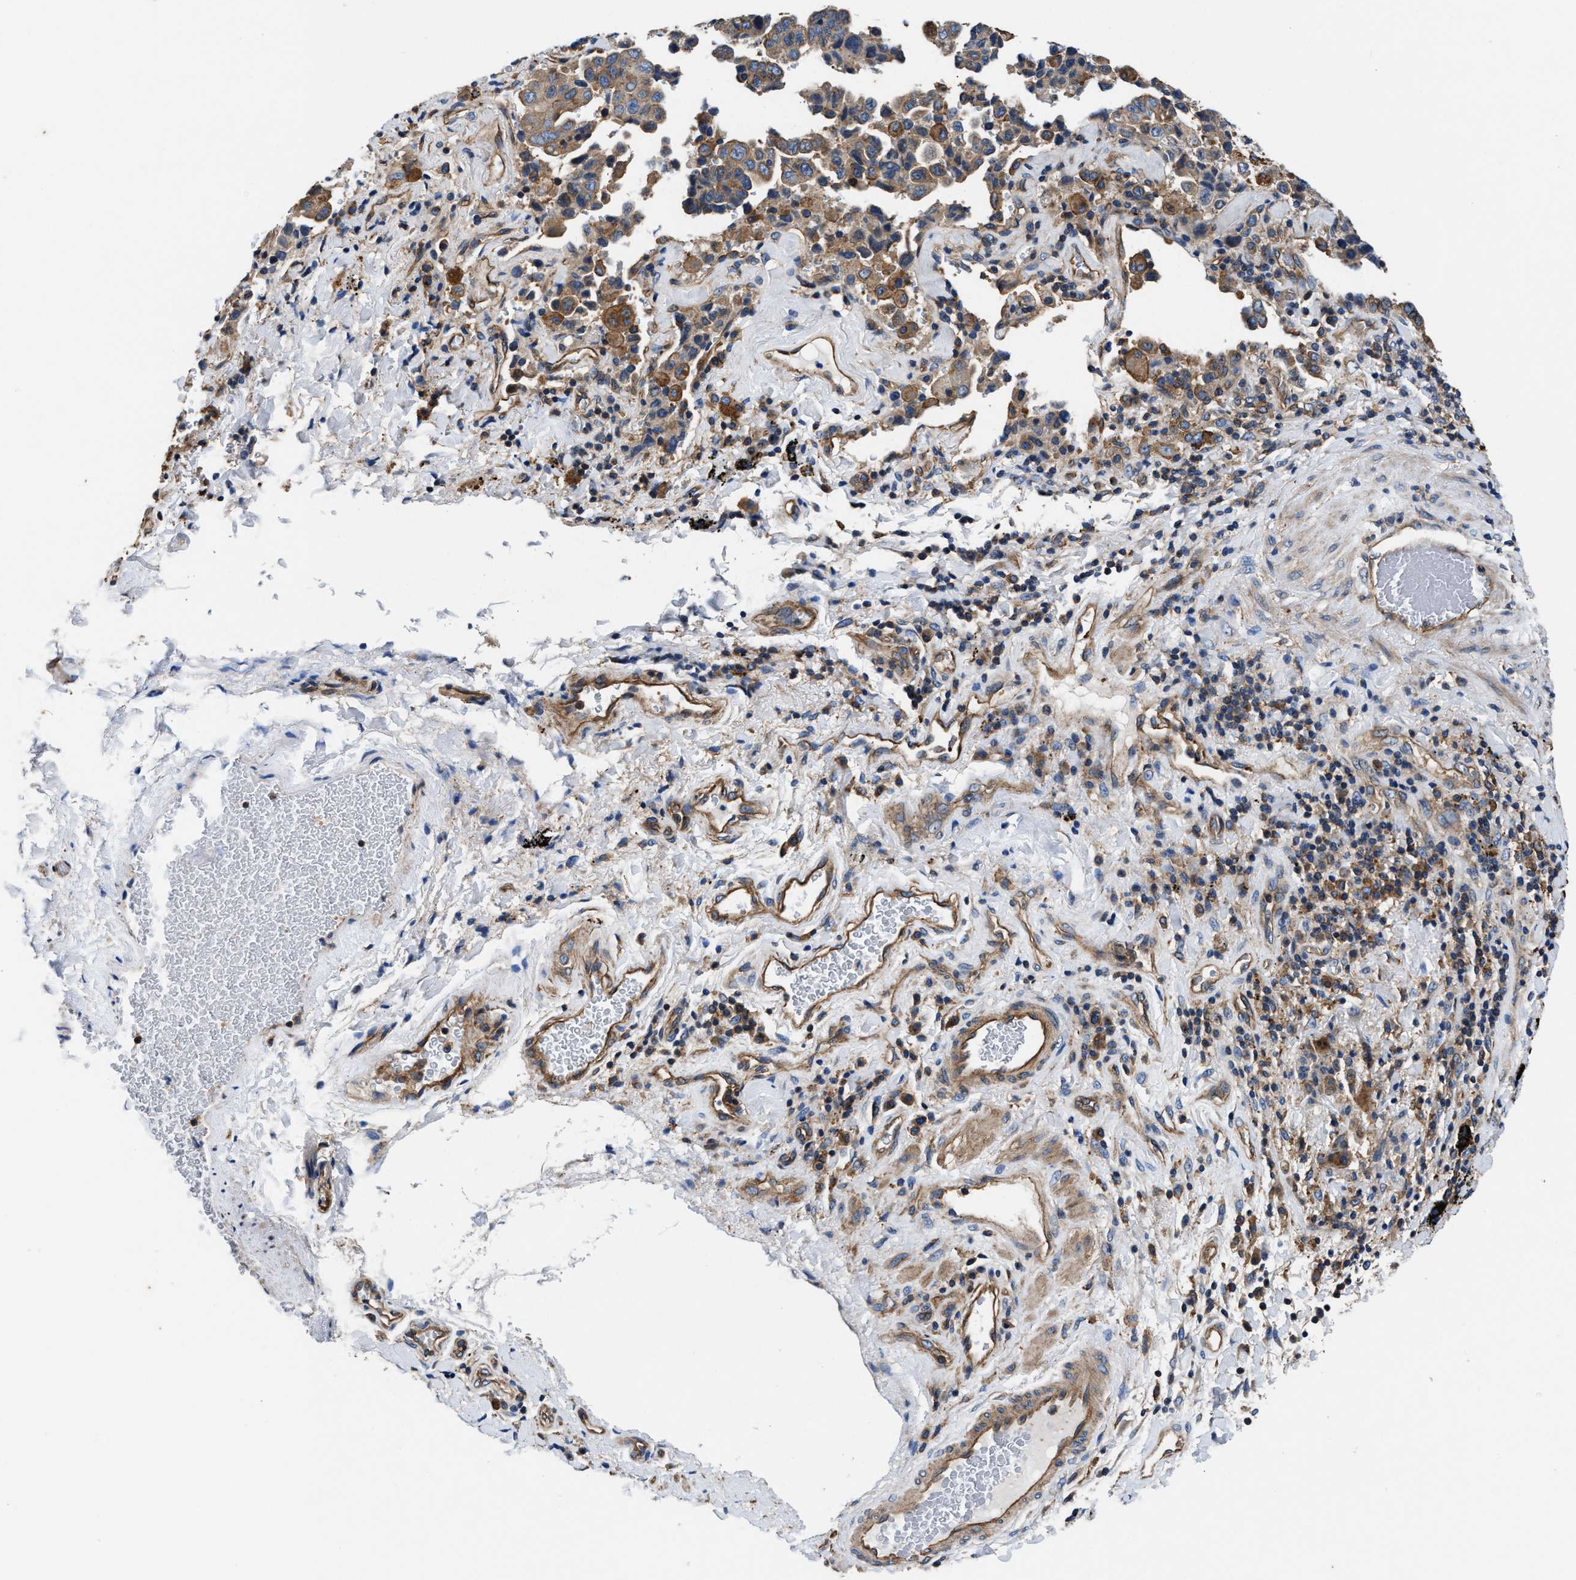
{"staining": {"intensity": "weak", "quantity": ">75%", "location": "cytoplasmic/membranous"}, "tissue": "lung cancer", "cell_type": "Tumor cells", "image_type": "cancer", "snomed": [{"axis": "morphology", "description": "Adenocarcinoma, NOS"}, {"axis": "topography", "description": "Lung"}], "caption": "Weak cytoplasmic/membranous protein positivity is identified in approximately >75% of tumor cells in lung cancer.", "gene": "PPP1R9B", "patient": {"sex": "female", "age": 51}}